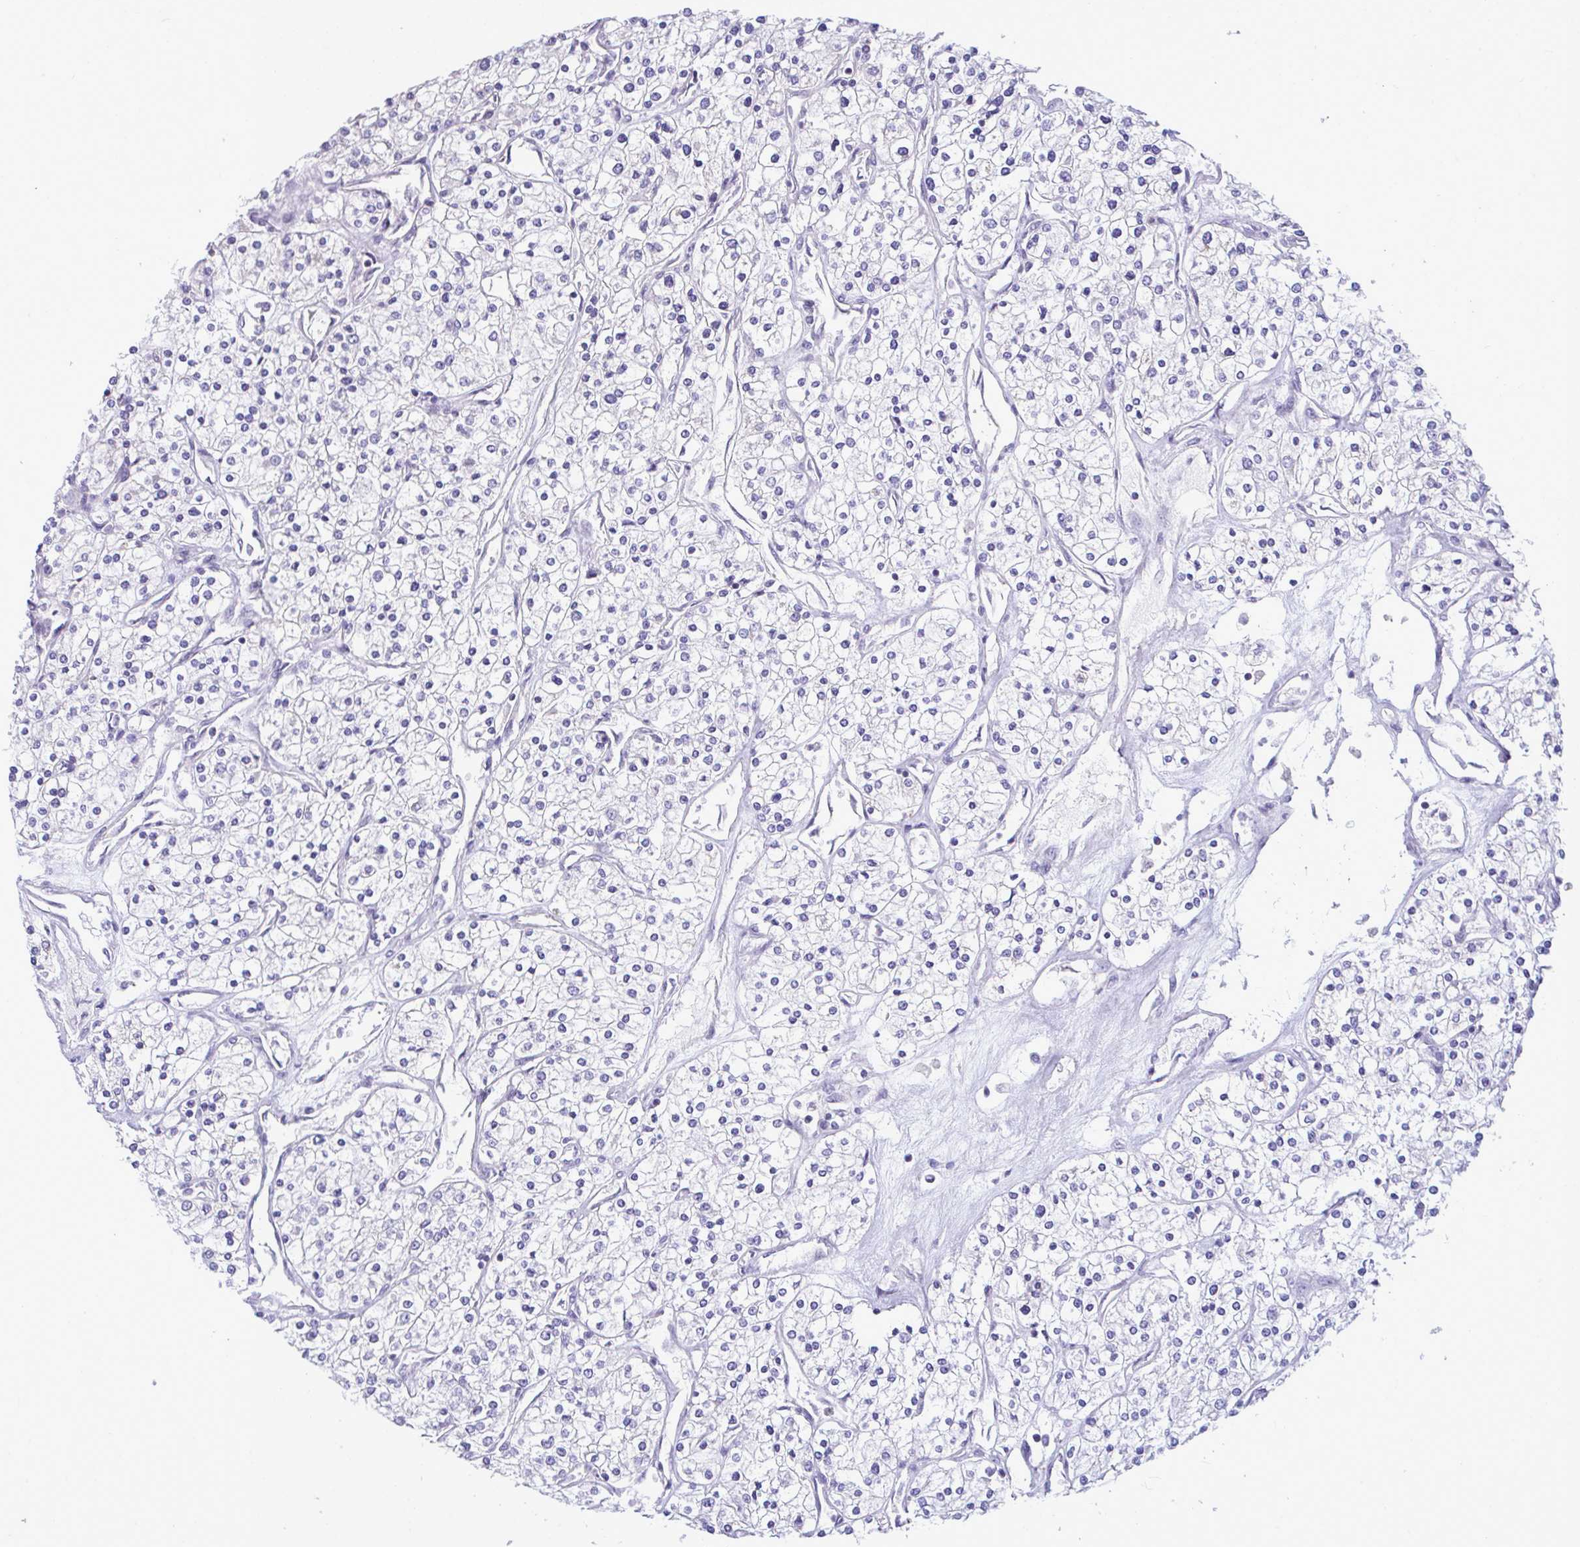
{"staining": {"intensity": "negative", "quantity": "none", "location": "none"}, "tissue": "renal cancer", "cell_type": "Tumor cells", "image_type": "cancer", "snomed": [{"axis": "morphology", "description": "Adenocarcinoma, NOS"}, {"axis": "topography", "description": "Kidney"}], "caption": "Renal cancer was stained to show a protein in brown. There is no significant positivity in tumor cells.", "gene": "PIGK", "patient": {"sex": "male", "age": 80}}